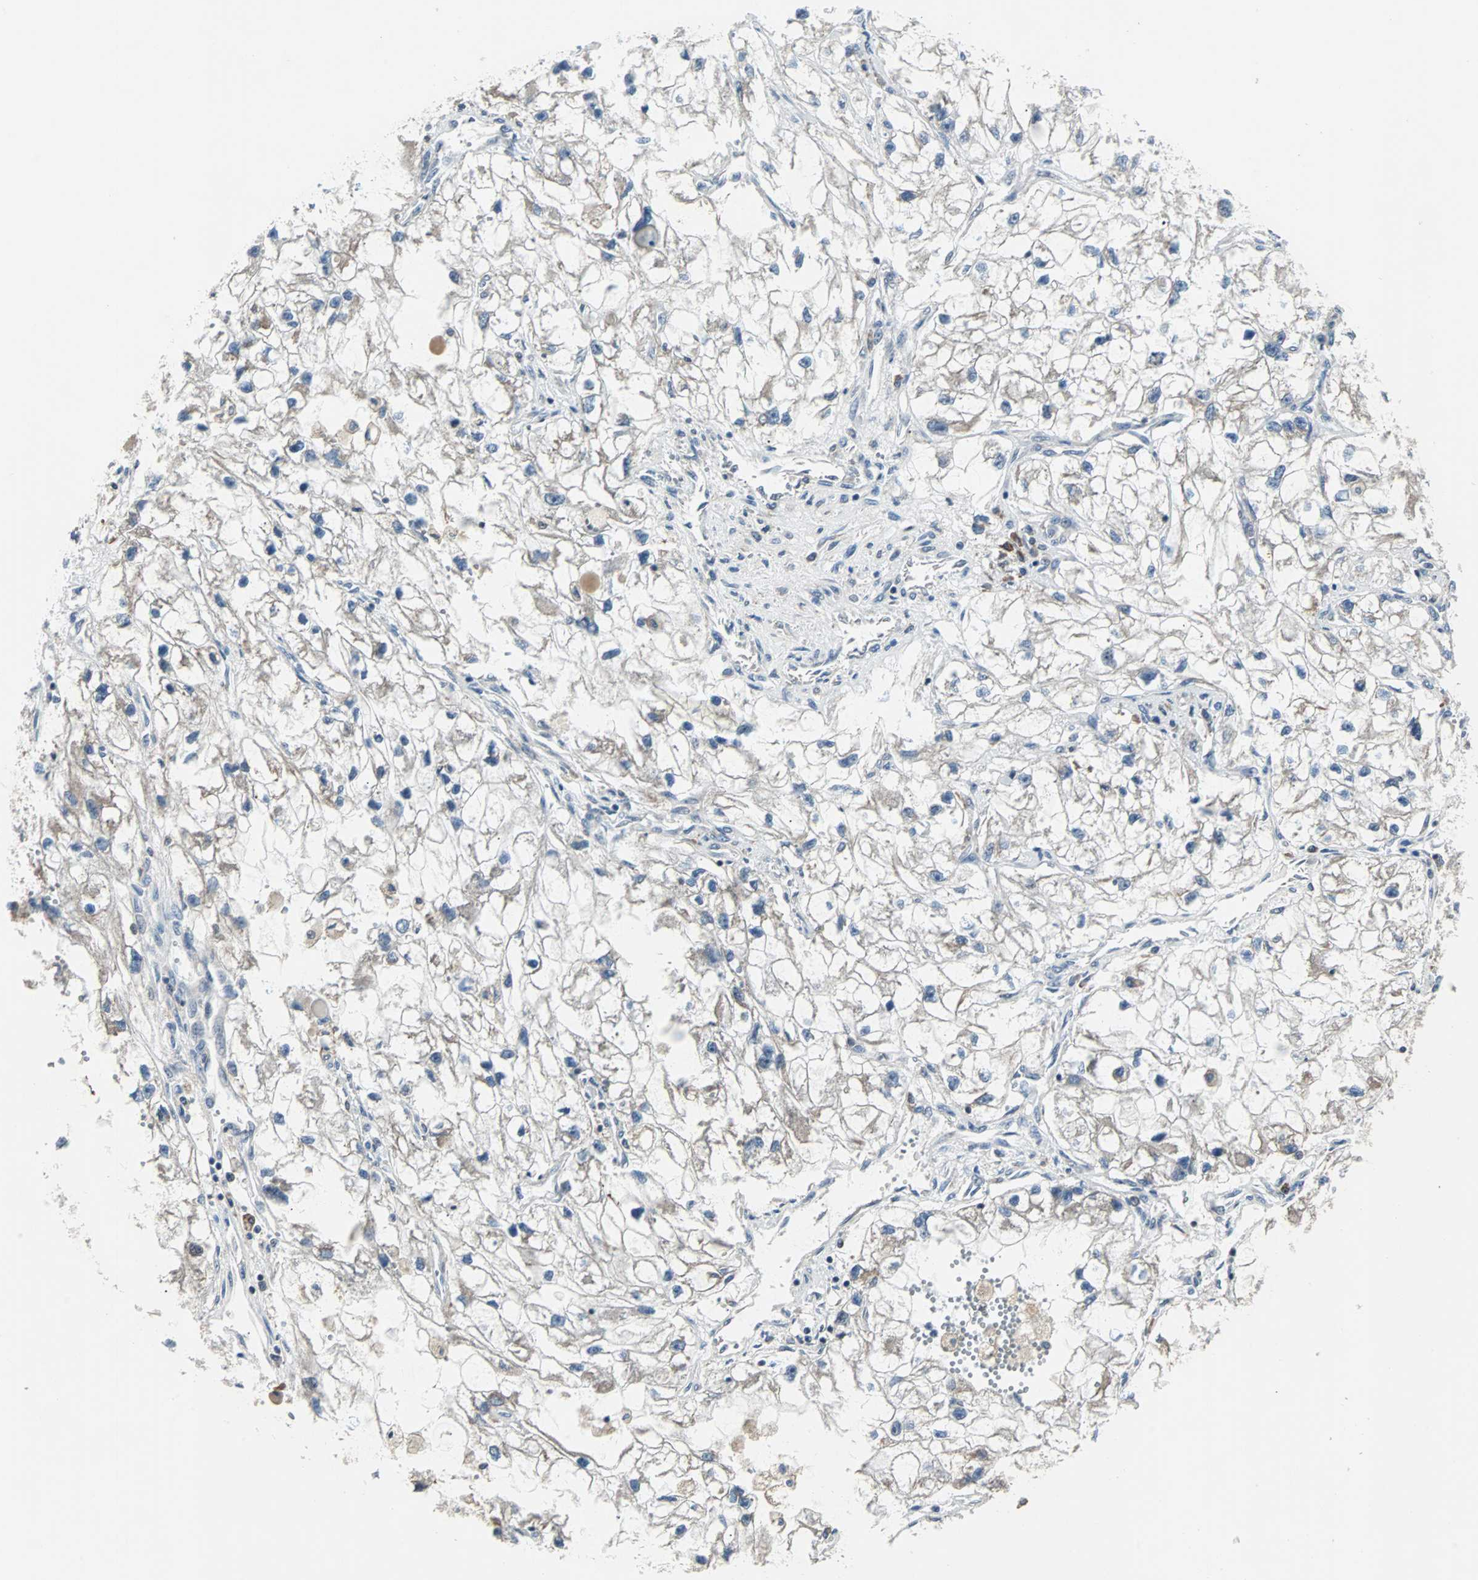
{"staining": {"intensity": "negative", "quantity": "none", "location": "none"}, "tissue": "renal cancer", "cell_type": "Tumor cells", "image_type": "cancer", "snomed": [{"axis": "morphology", "description": "Adenocarcinoma, NOS"}, {"axis": "topography", "description": "Kidney"}], "caption": "This is an immunohistochemistry histopathology image of human renal adenocarcinoma. There is no positivity in tumor cells.", "gene": "TERF2IP", "patient": {"sex": "female", "age": 70}}